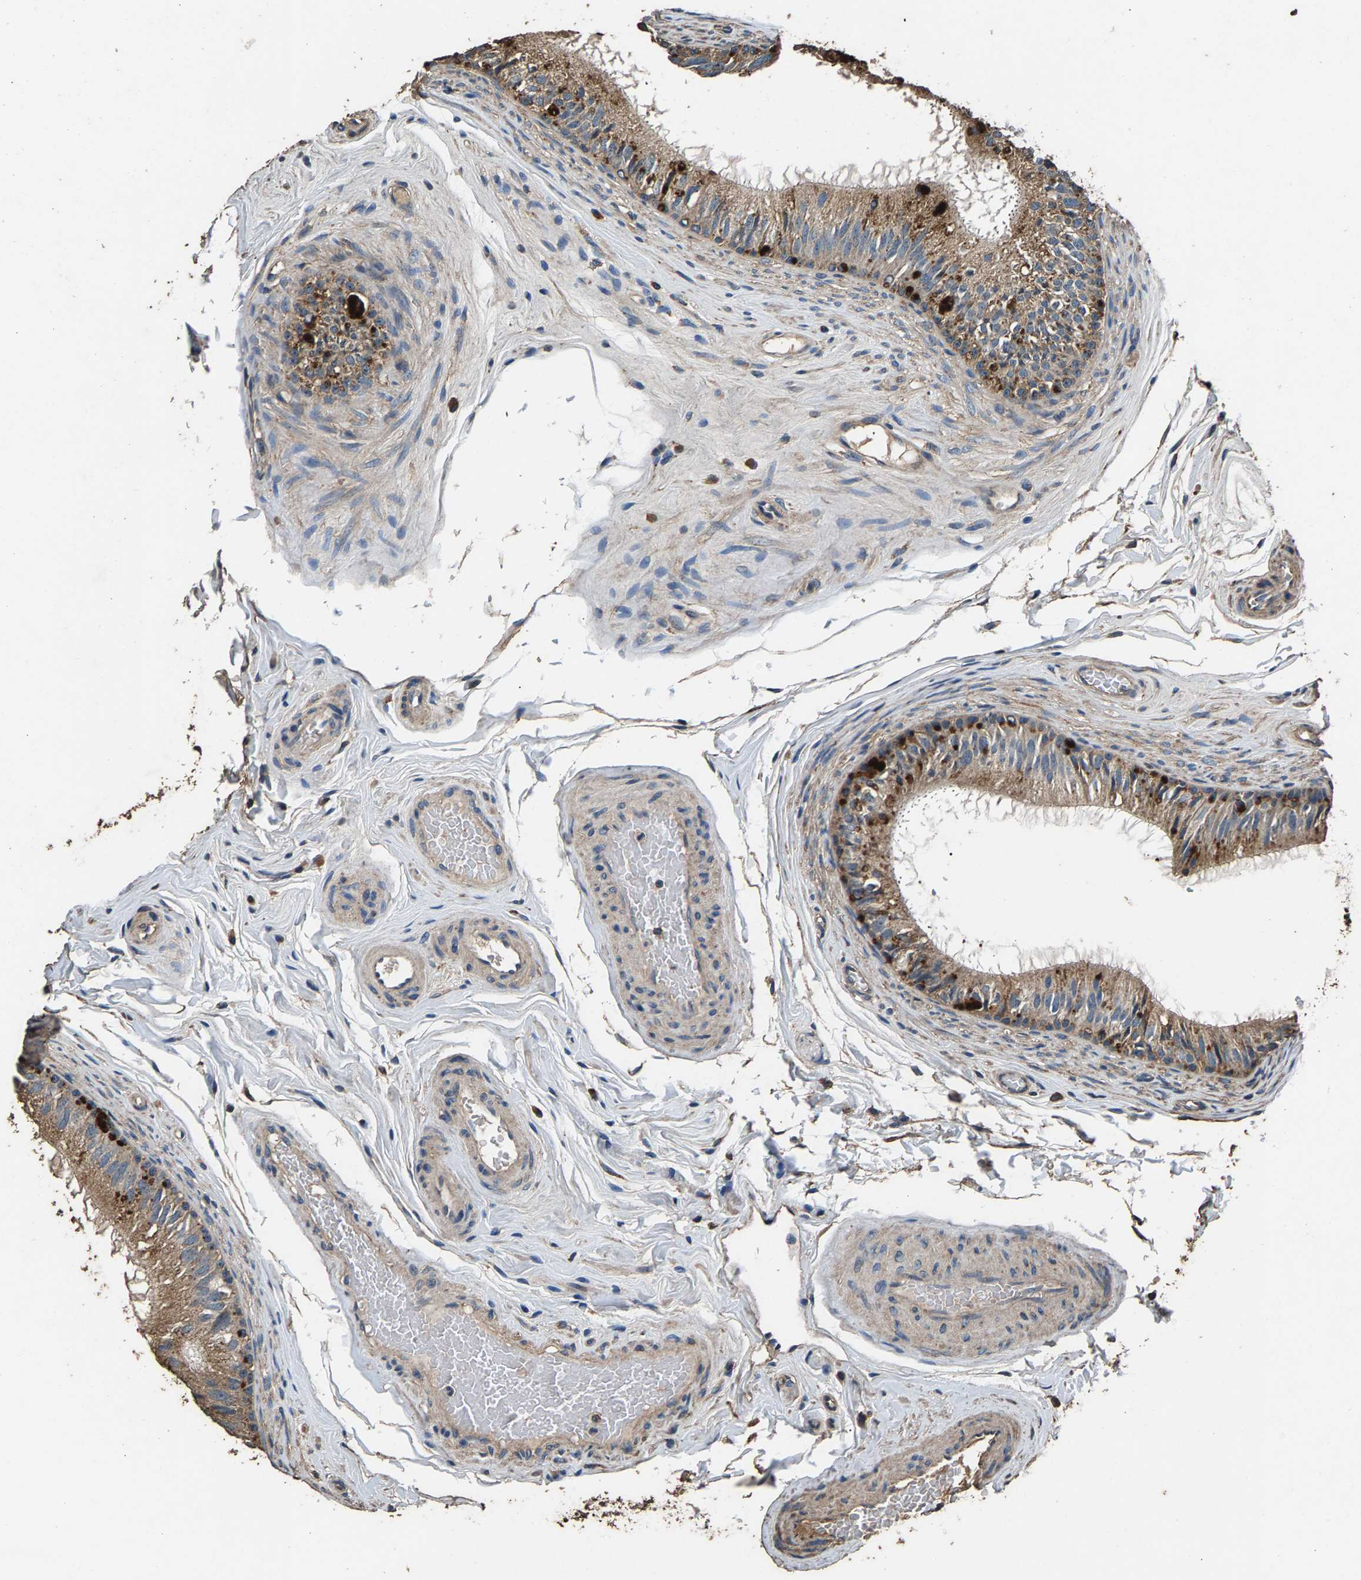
{"staining": {"intensity": "moderate", "quantity": ">75%", "location": "cytoplasmic/membranous"}, "tissue": "epididymis", "cell_type": "Glandular cells", "image_type": "normal", "snomed": [{"axis": "morphology", "description": "Normal tissue, NOS"}, {"axis": "topography", "description": "Testis"}, {"axis": "topography", "description": "Epididymis"}], "caption": "Immunohistochemistry (DAB) staining of benign human epididymis demonstrates moderate cytoplasmic/membranous protein expression in approximately >75% of glandular cells. The staining was performed using DAB to visualize the protein expression in brown, while the nuclei were stained in blue with hematoxylin (Magnification: 20x).", "gene": "MRPL27", "patient": {"sex": "male", "age": 36}}